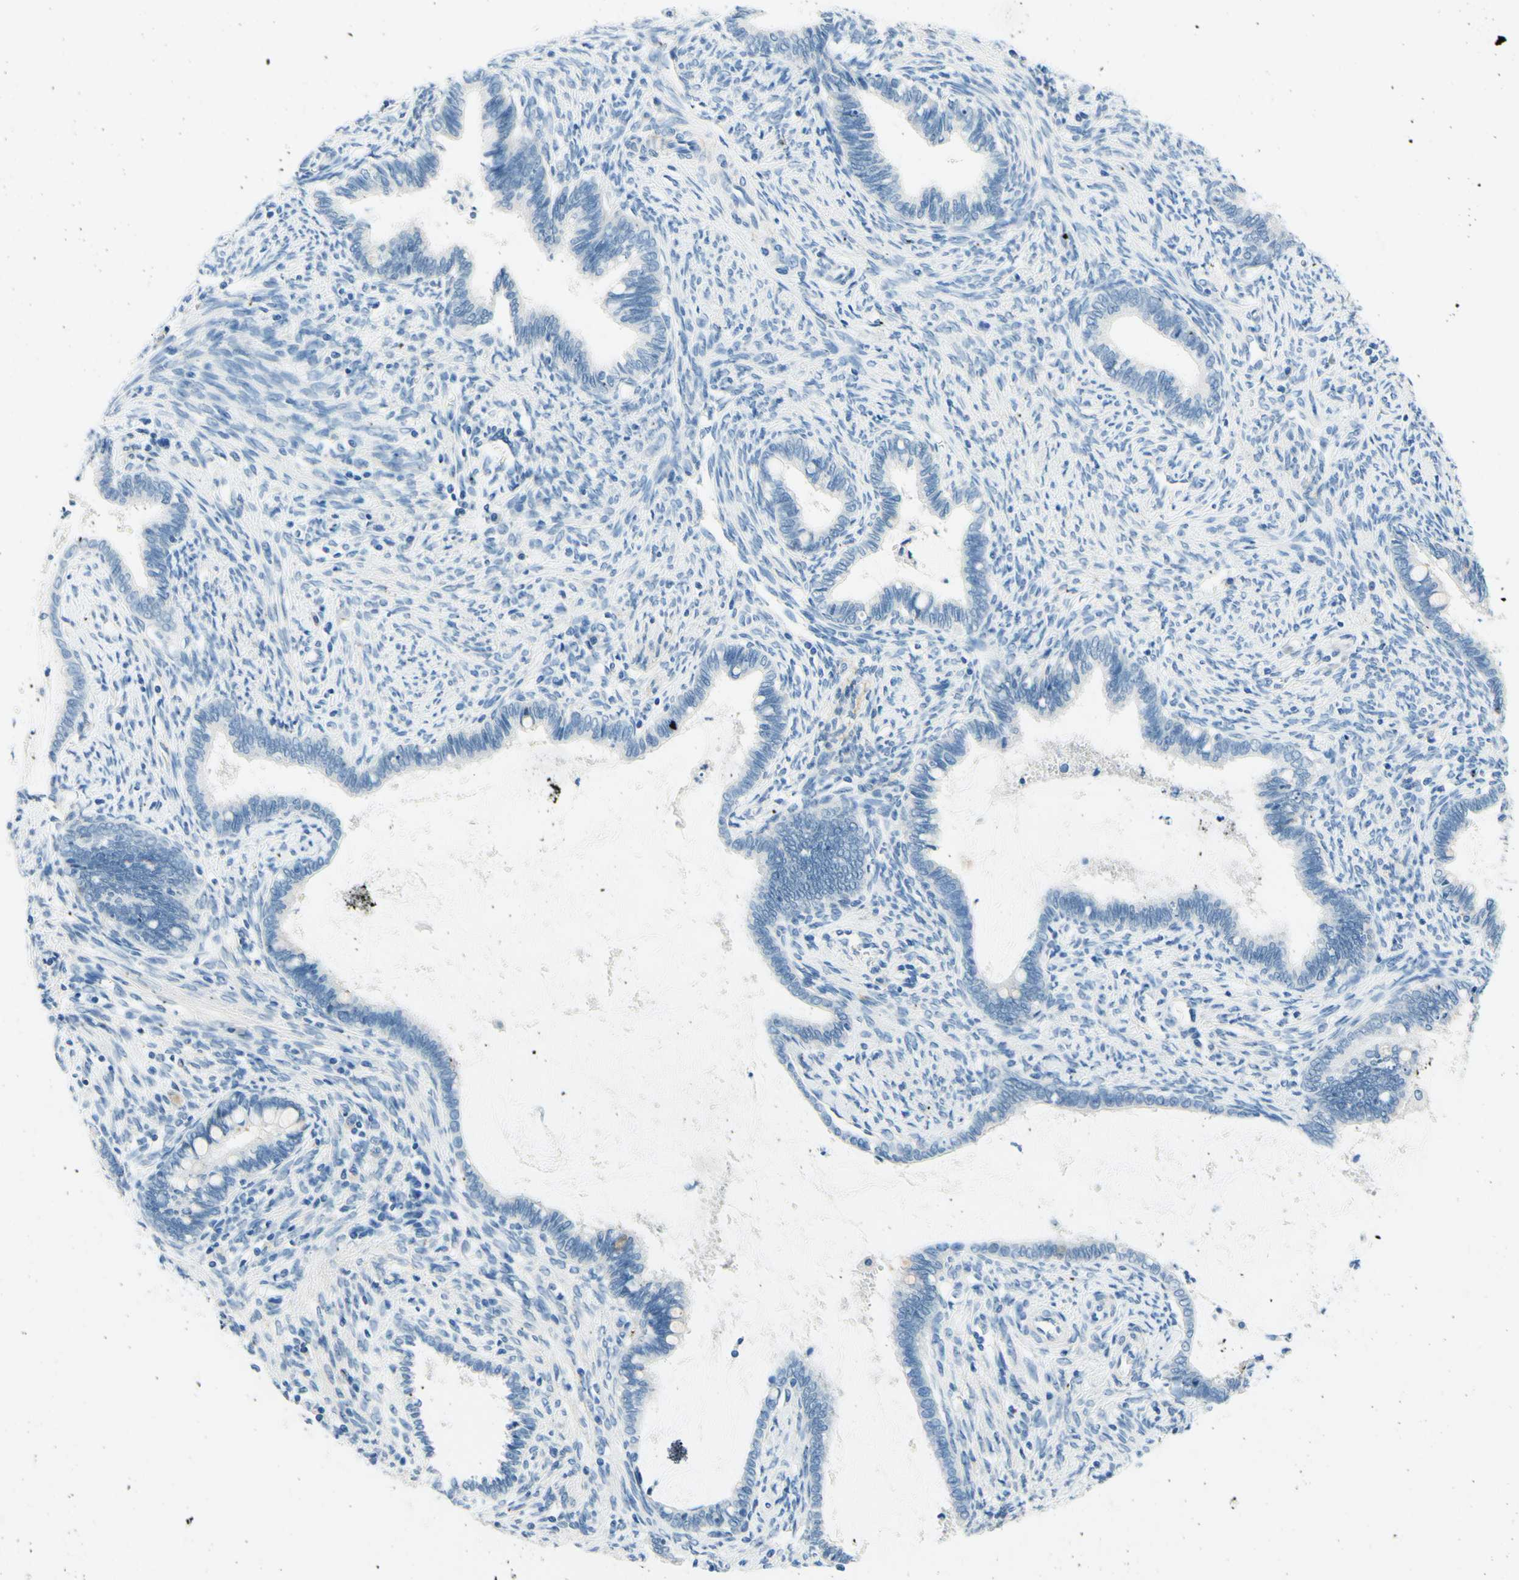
{"staining": {"intensity": "negative", "quantity": "none", "location": "none"}, "tissue": "cervical cancer", "cell_type": "Tumor cells", "image_type": "cancer", "snomed": [{"axis": "morphology", "description": "Adenocarcinoma, NOS"}, {"axis": "topography", "description": "Cervix"}], "caption": "This is a micrograph of immunohistochemistry (IHC) staining of cervical cancer (adenocarcinoma), which shows no expression in tumor cells. (IHC, brightfield microscopy, high magnification).", "gene": "PASD1", "patient": {"sex": "female", "age": 44}}